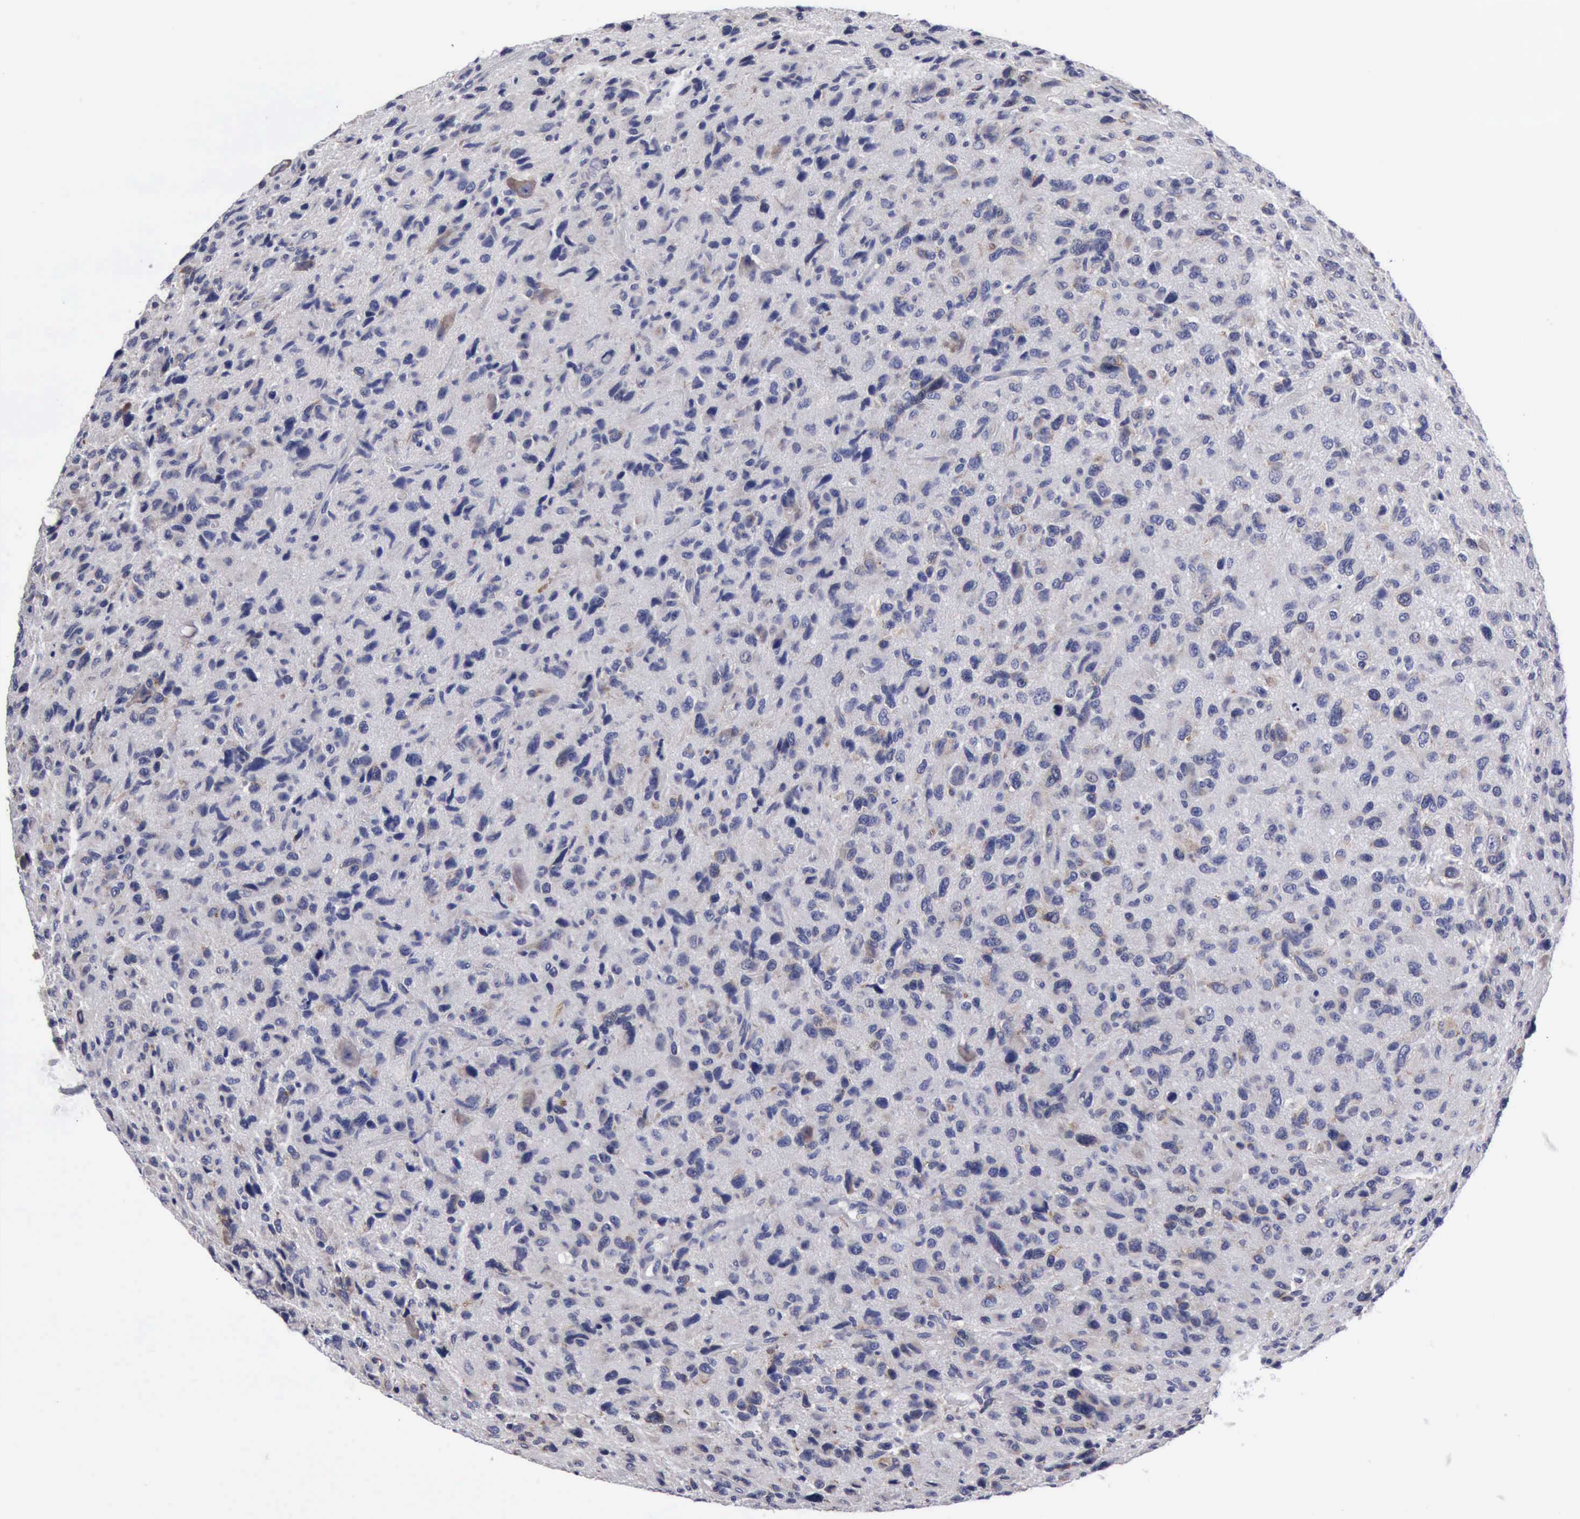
{"staining": {"intensity": "negative", "quantity": "none", "location": "none"}, "tissue": "glioma", "cell_type": "Tumor cells", "image_type": "cancer", "snomed": [{"axis": "morphology", "description": "Glioma, malignant, High grade"}, {"axis": "topography", "description": "Brain"}], "caption": "An IHC micrograph of glioma is shown. There is no staining in tumor cells of glioma.", "gene": "TXLNG", "patient": {"sex": "female", "age": 60}}